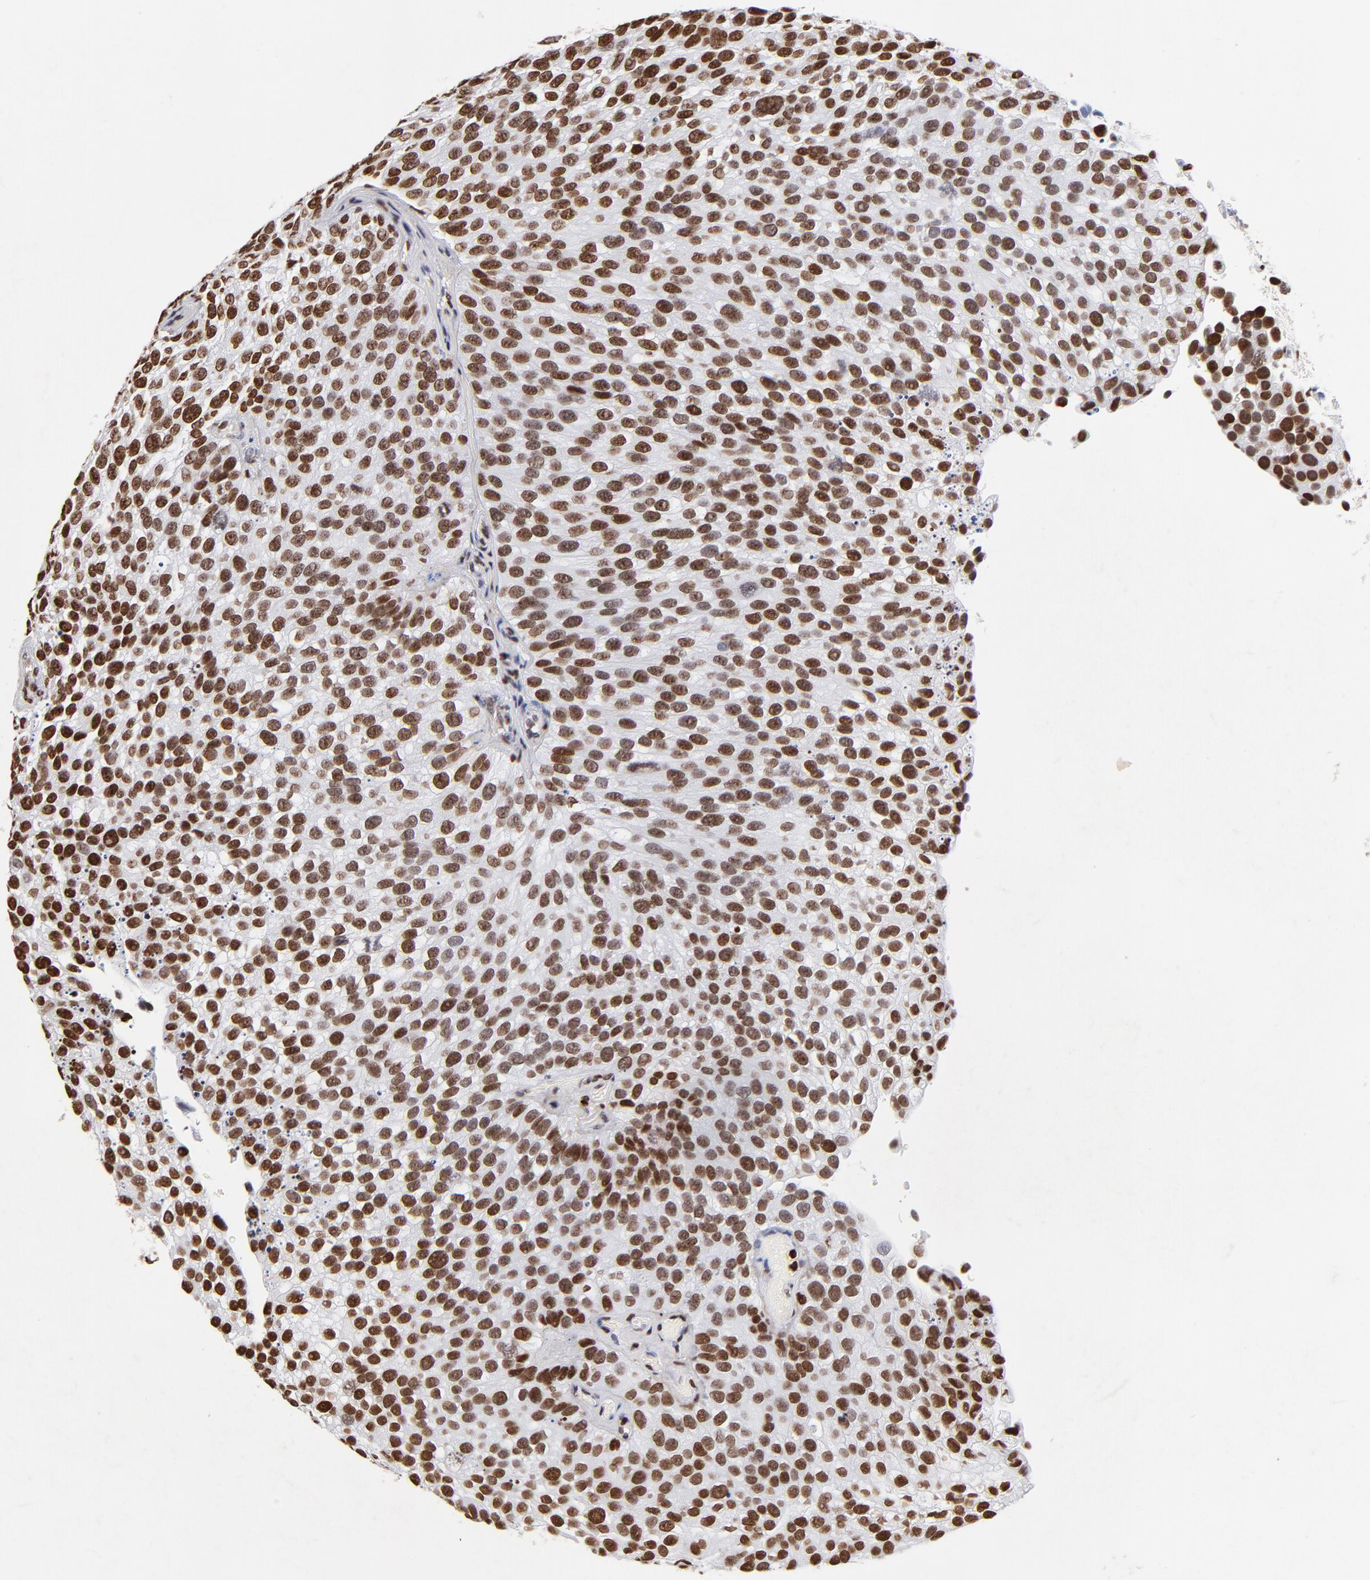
{"staining": {"intensity": "strong", "quantity": ">75%", "location": "nuclear"}, "tissue": "urothelial cancer", "cell_type": "Tumor cells", "image_type": "cancer", "snomed": [{"axis": "morphology", "description": "Urothelial carcinoma, High grade"}, {"axis": "topography", "description": "Urinary bladder"}], "caption": "Immunohistochemistry image of neoplastic tissue: human urothelial cancer stained using immunohistochemistry (IHC) exhibits high levels of strong protein expression localized specifically in the nuclear of tumor cells, appearing as a nuclear brown color.", "gene": "FBH1", "patient": {"sex": "male", "age": 72}}